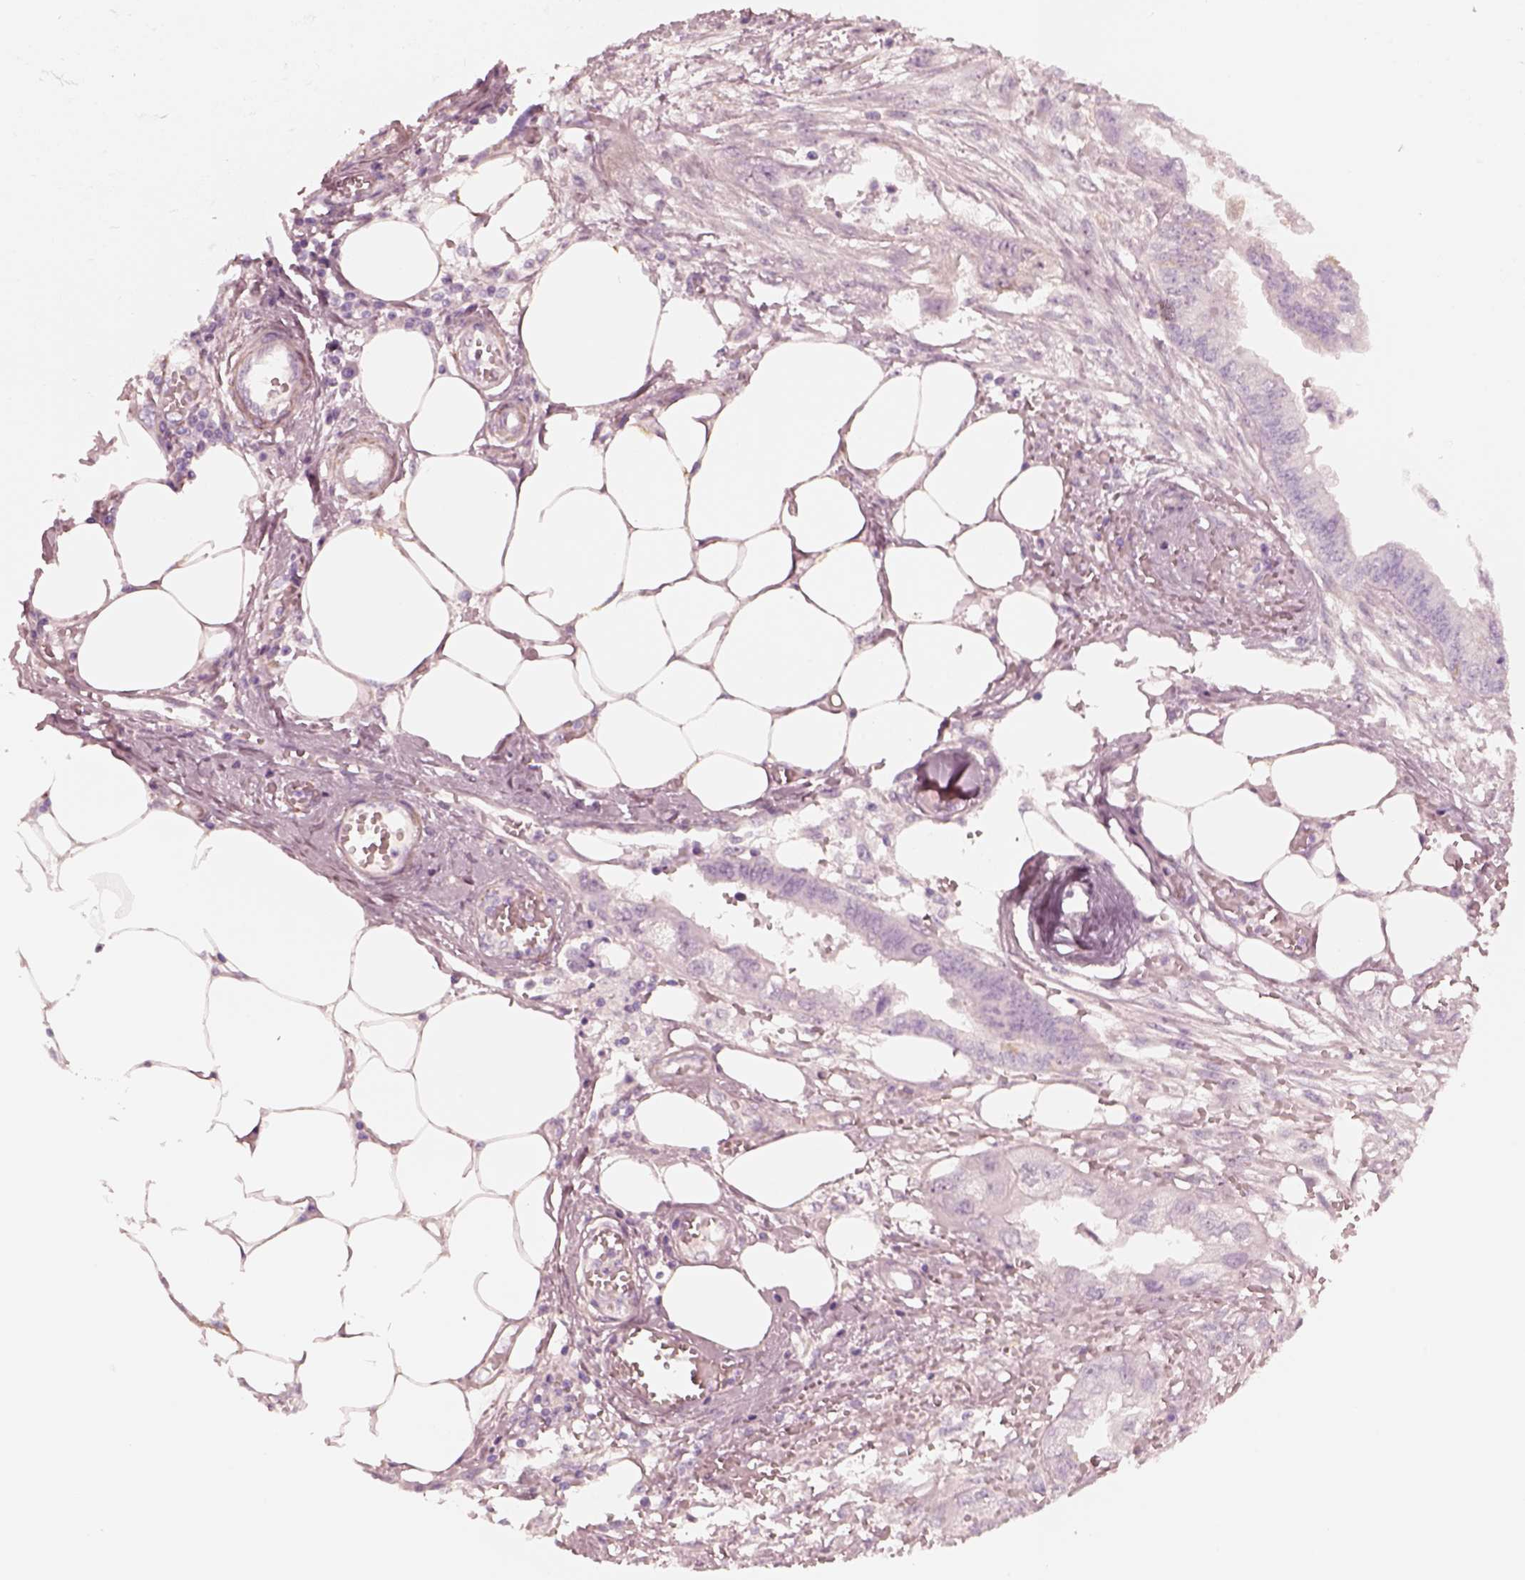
{"staining": {"intensity": "negative", "quantity": "none", "location": "none"}, "tissue": "endometrial cancer", "cell_type": "Tumor cells", "image_type": "cancer", "snomed": [{"axis": "morphology", "description": "Adenocarcinoma, NOS"}, {"axis": "morphology", "description": "Adenocarcinoma, metastatic, NOS"}, {"axis": "topography", "description": "Adipose tissue"}, {"axis": "topography", "description": "Endometrium"}], "caption": "IHC image of neoplastic tissue: adenocarcinoma (endometrial) stained with DAB (3,3'-diaminobenzidine) shows no significant protein staining in tumor cells. (DAB immunohistochemistry, high magnification).", "gene": "DNAAF9", "patient": {"sex": "female", "age": 67}}